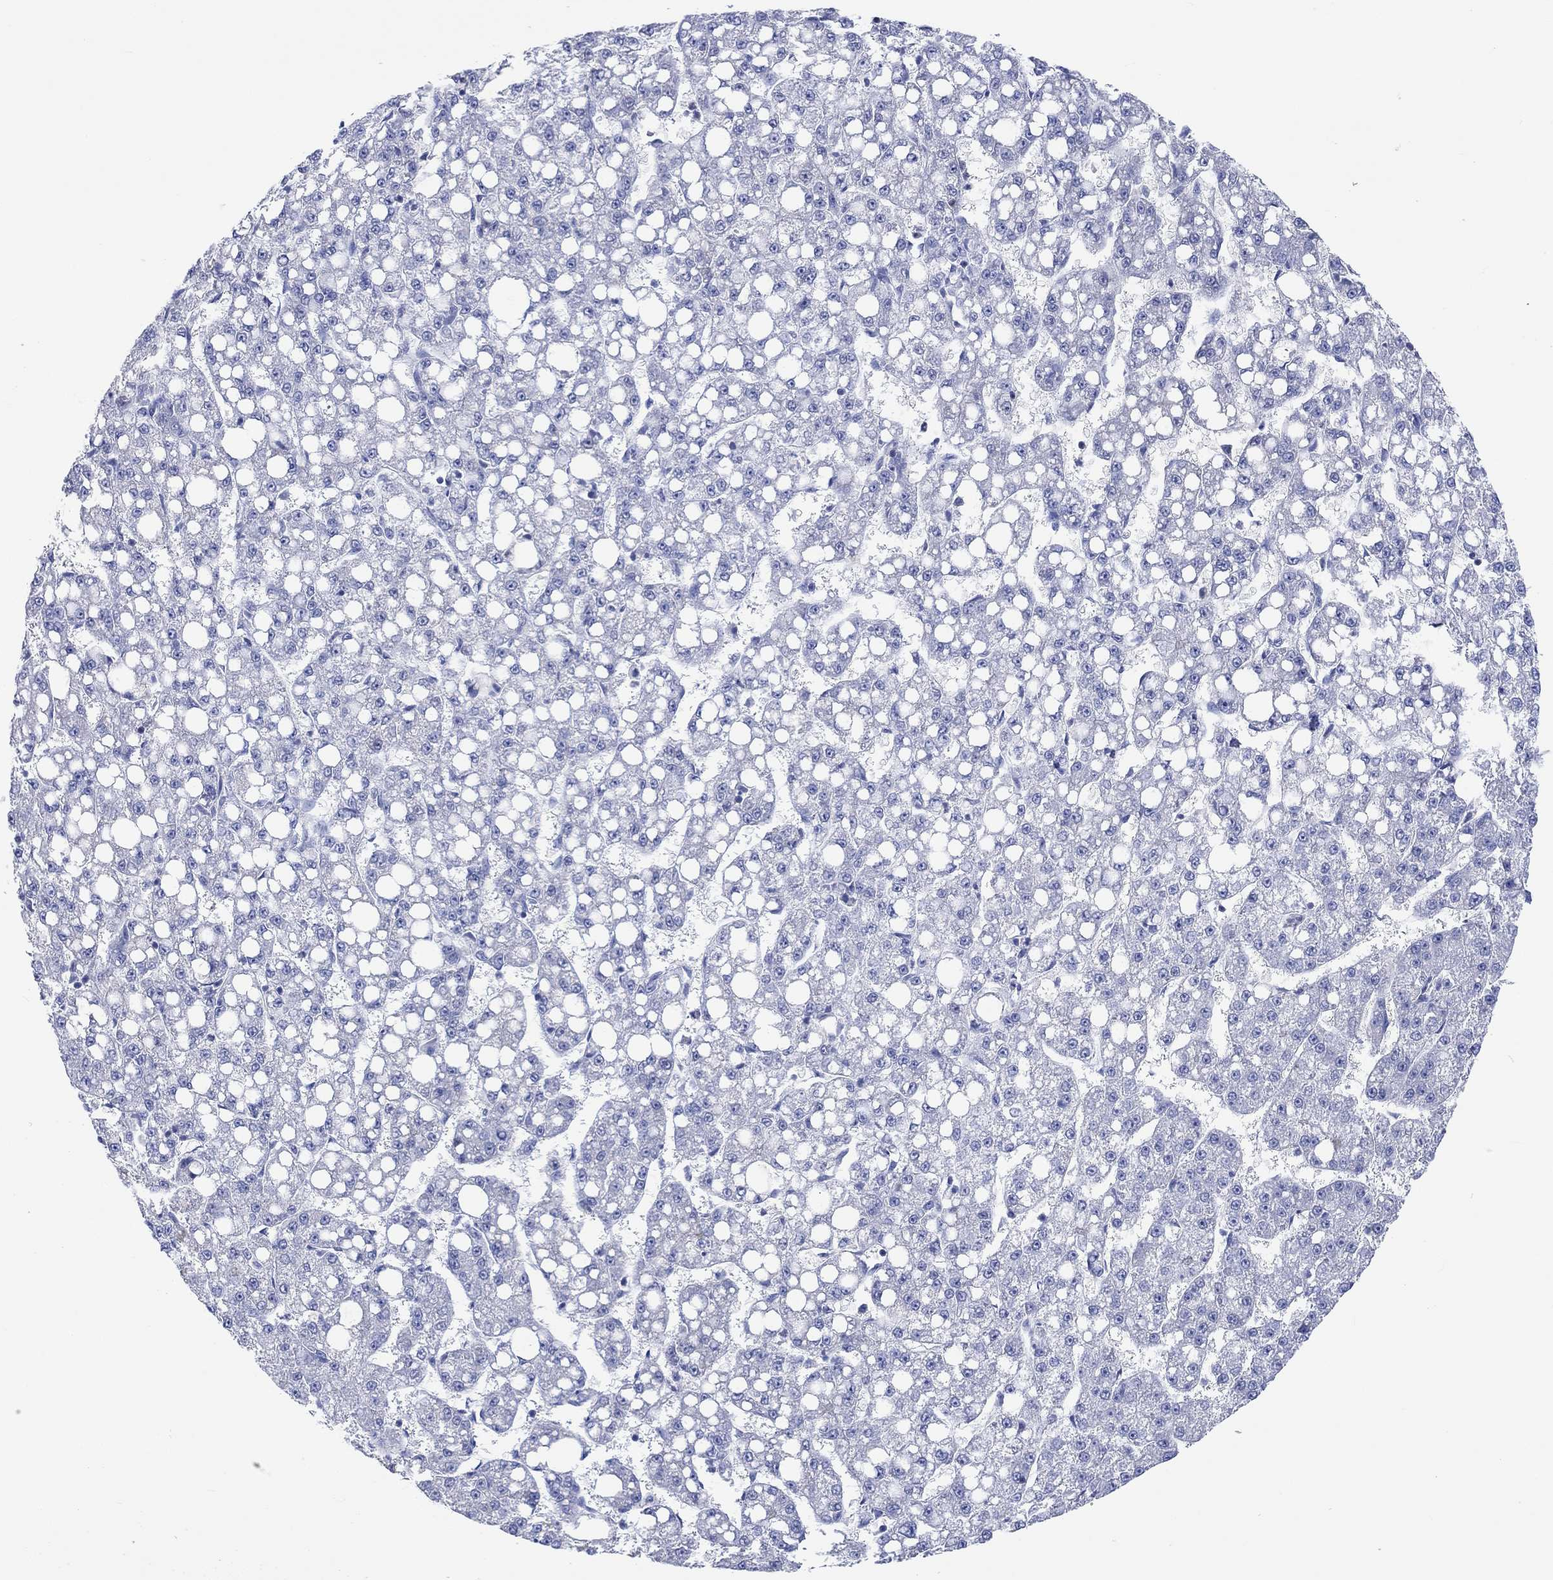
{"staining": {"intensity": "negative", "quantity": "none", "location": "none"}, "tissue": "liver cancer", "cell_type": "Tumor cells", "image_type": "cancer", "snomed": [{"axis": "morphology", "description": "Carcinoma, Hepatocellular, NOS"}, {"axis": "topography", "description": "Liver"}], "caption": "Immunohistochemistry (IHC) of human hepatocellular carcinoma (liver) exhibits no positivity in tumor cells.", "gene": "GCM1", "patient": {"sex": "female", "age": 65}}